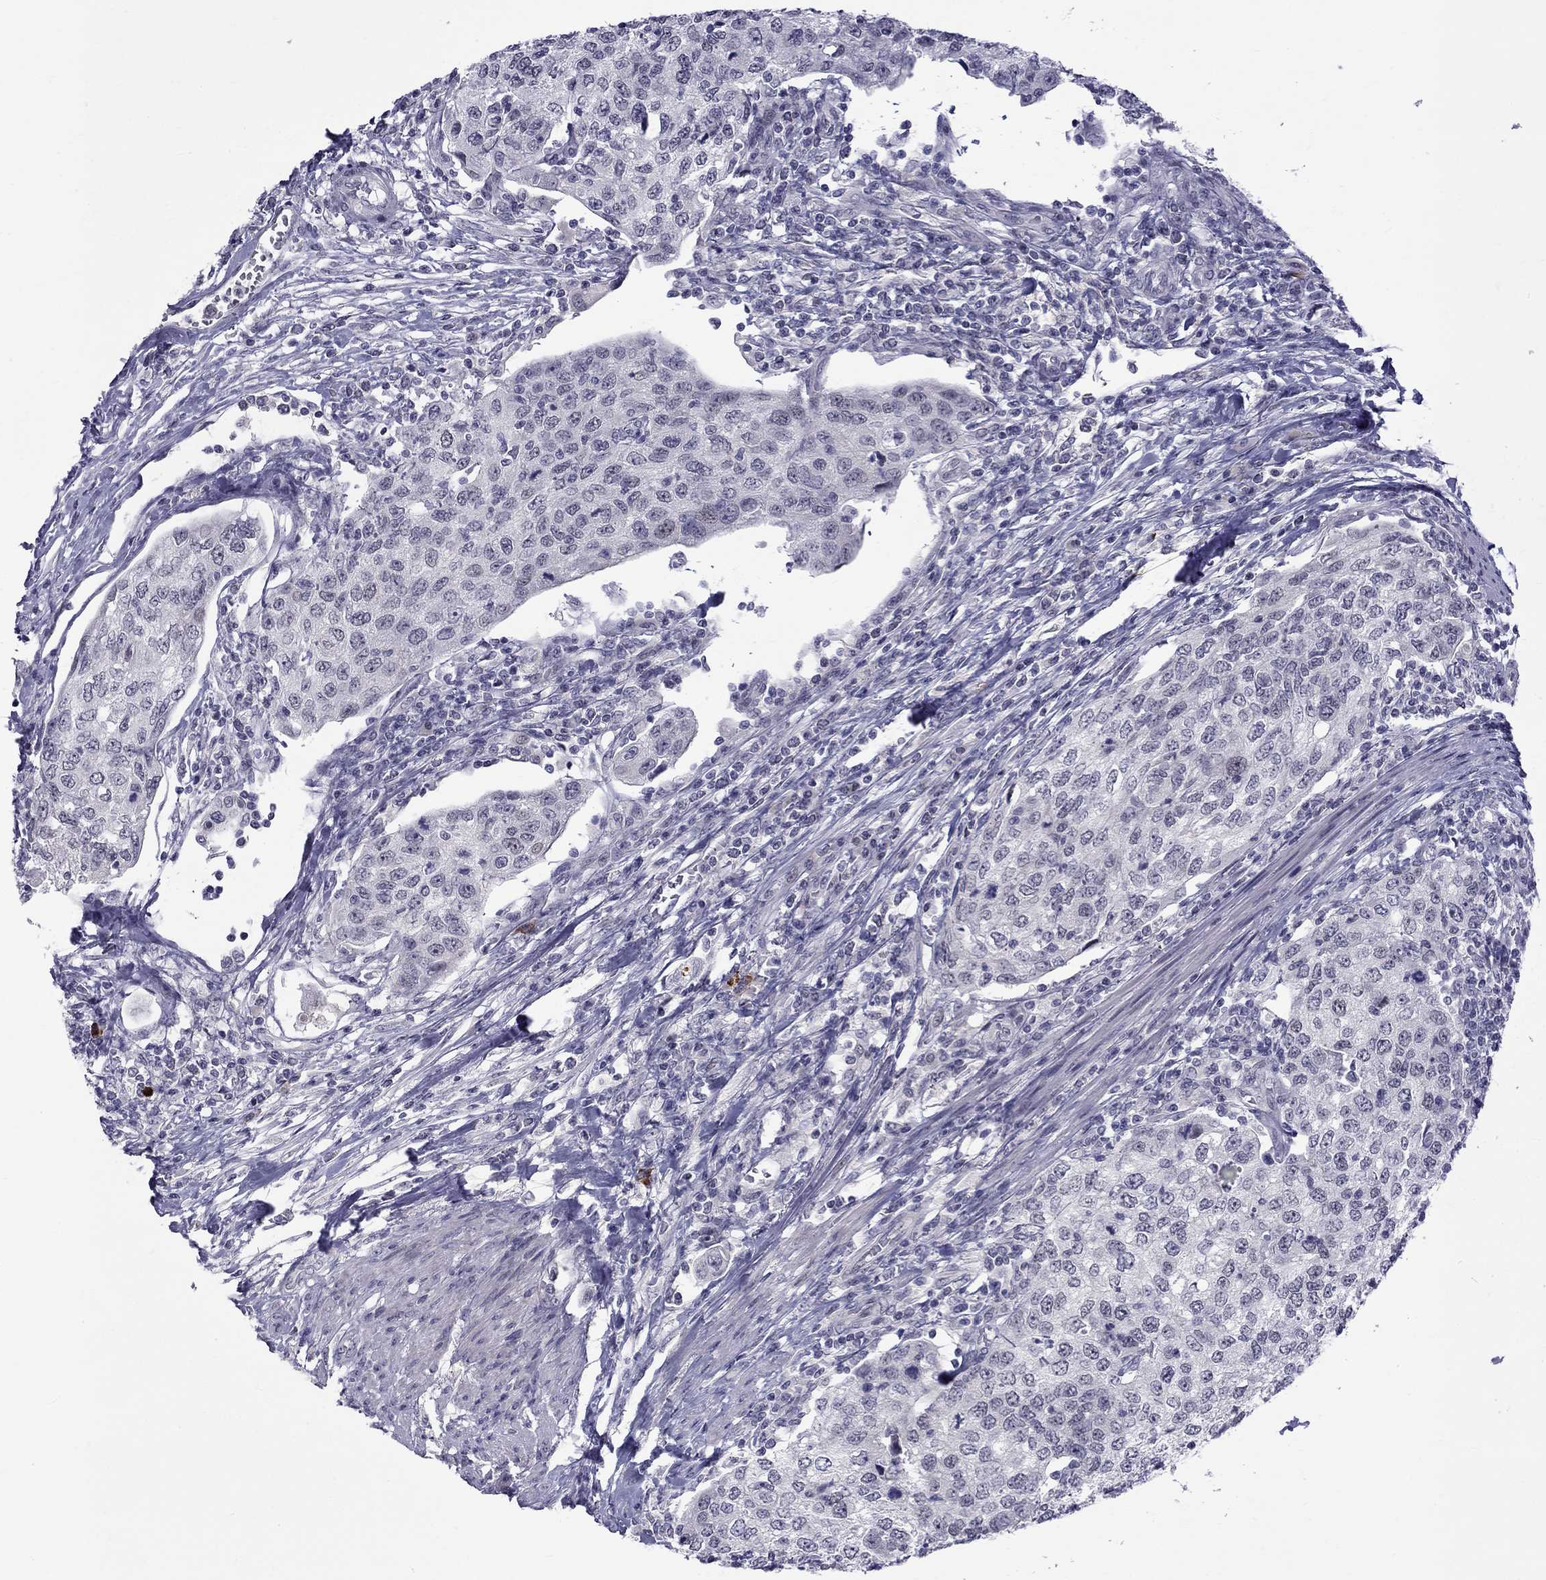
{"staining": {"intensity": "negative", "quantity": "none", "location": "none"}, "tissue": "urothelial cancer", "cell_type": "Tumor cells", "image_type": "cancer", "snomed": [{"axis": "morphology", "description": "Urothelial carcinoma, High grade"}, {"axis": "topography", "description": "Urinary bladder"}], "caption": "This is a histopathology image of IHC staining of high-grade urothelial carcinoma, which shows no expression in tumor cells.", "gene": "RTL9", "patient": {"sex": "female", "age": 78}}